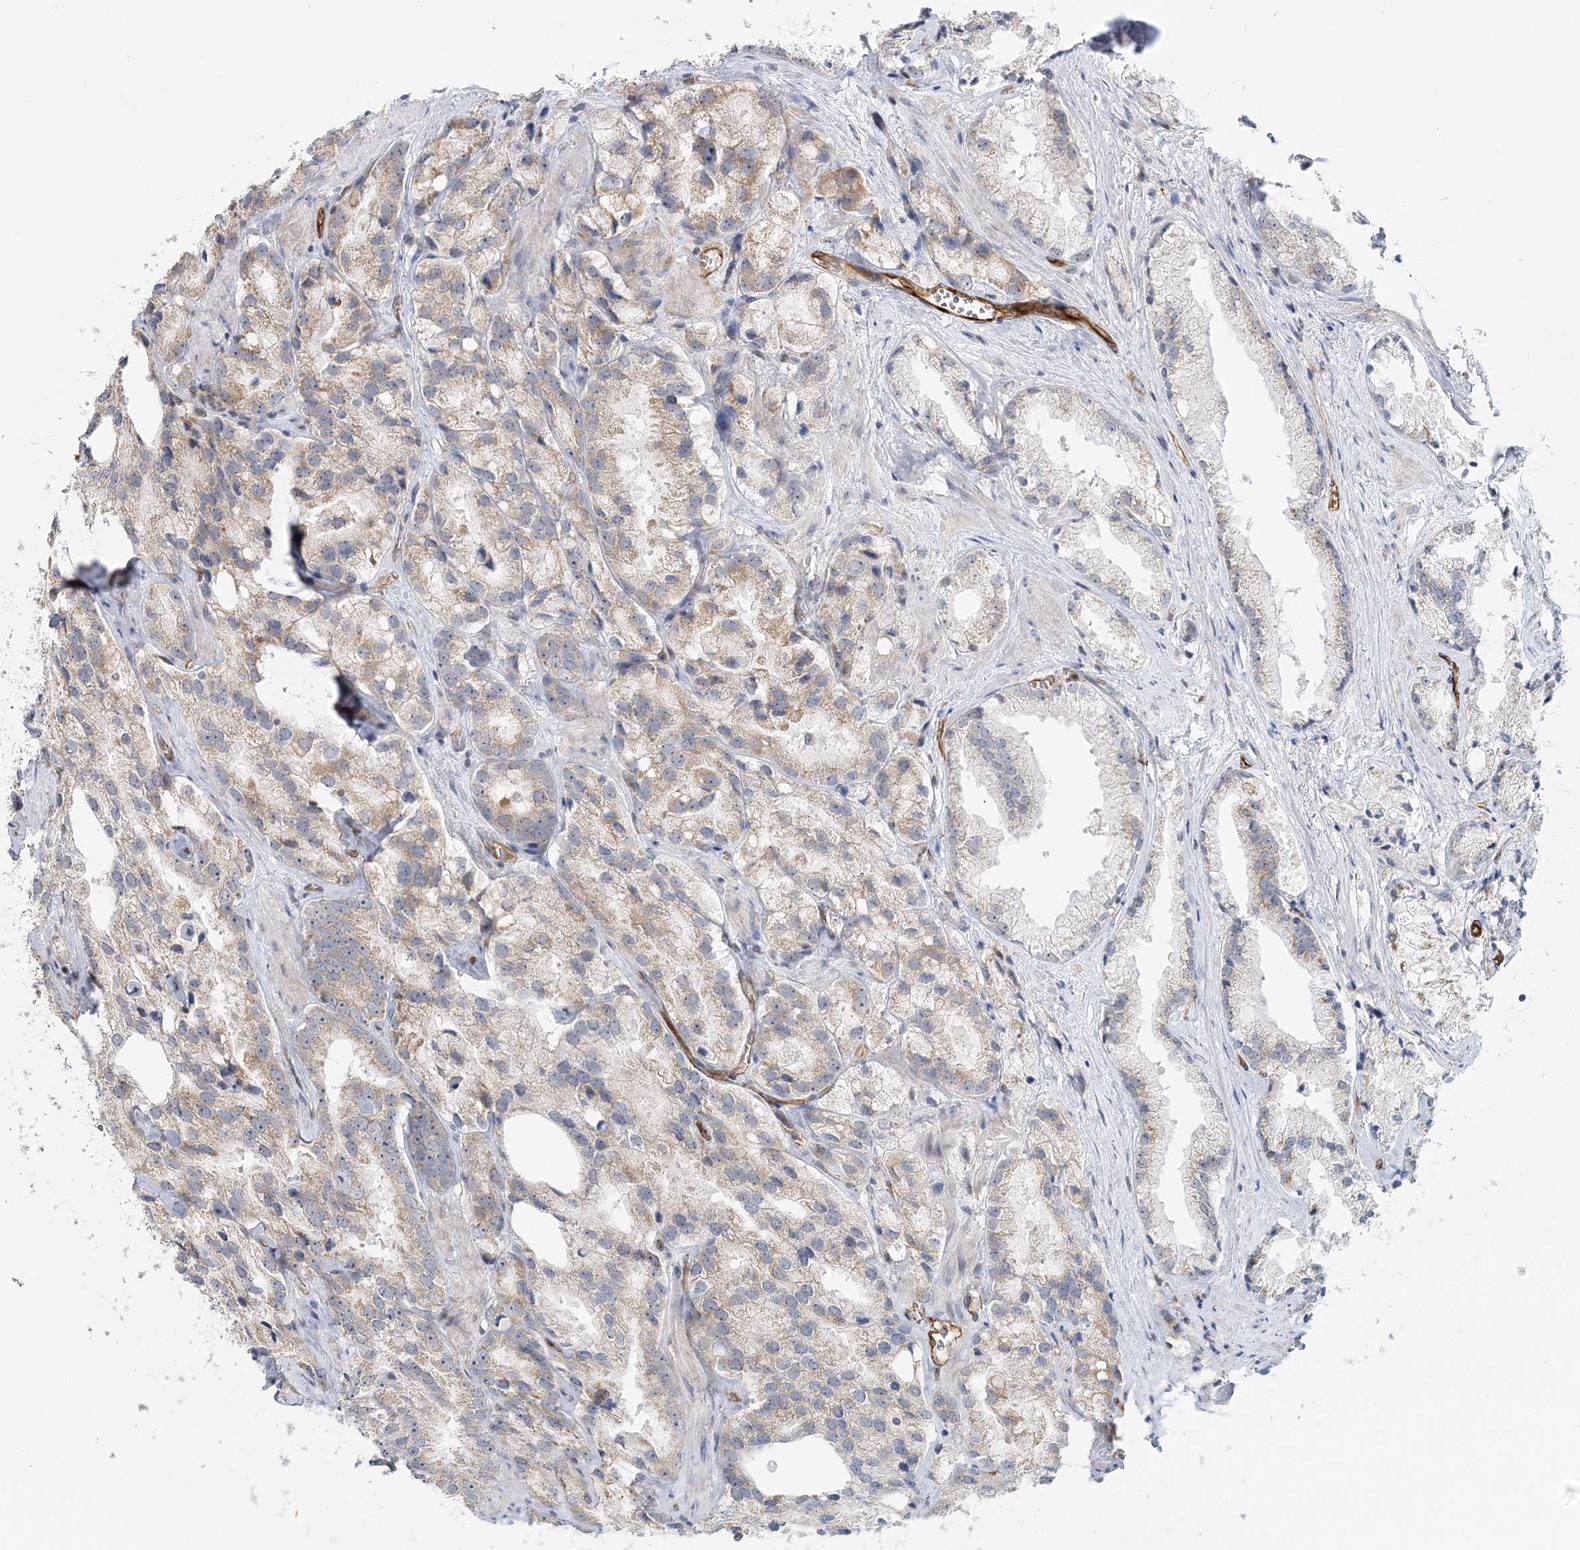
{"staining": {"intensity": "moderate", "quantity": "25%-75%", "location": "cytoplasmic/membranous"}, "tissue": "prostate cancer", "cell_type": "Tumor cells", "image_type": "cancer", "snomed": [{"axis": "morphology", "description": "Adenocarcinoma, High grade"}, {"axis": "topography", "description": "Prostate"}], "caption": "Moderate cytoplasmic/membranous staining is identified in about 25%-75% of tumor cells in prostate adenocarcinoma (high-grade). The staining was performed using DAB (3,3'-diaminobenzidine) to visualize the protein expression in brown, while the nuclei were stained in blue with hematoxylin (Magnification: 20x).", "gene": "AFAP1L2", "patient": {"sex": "male", "age": 66}}